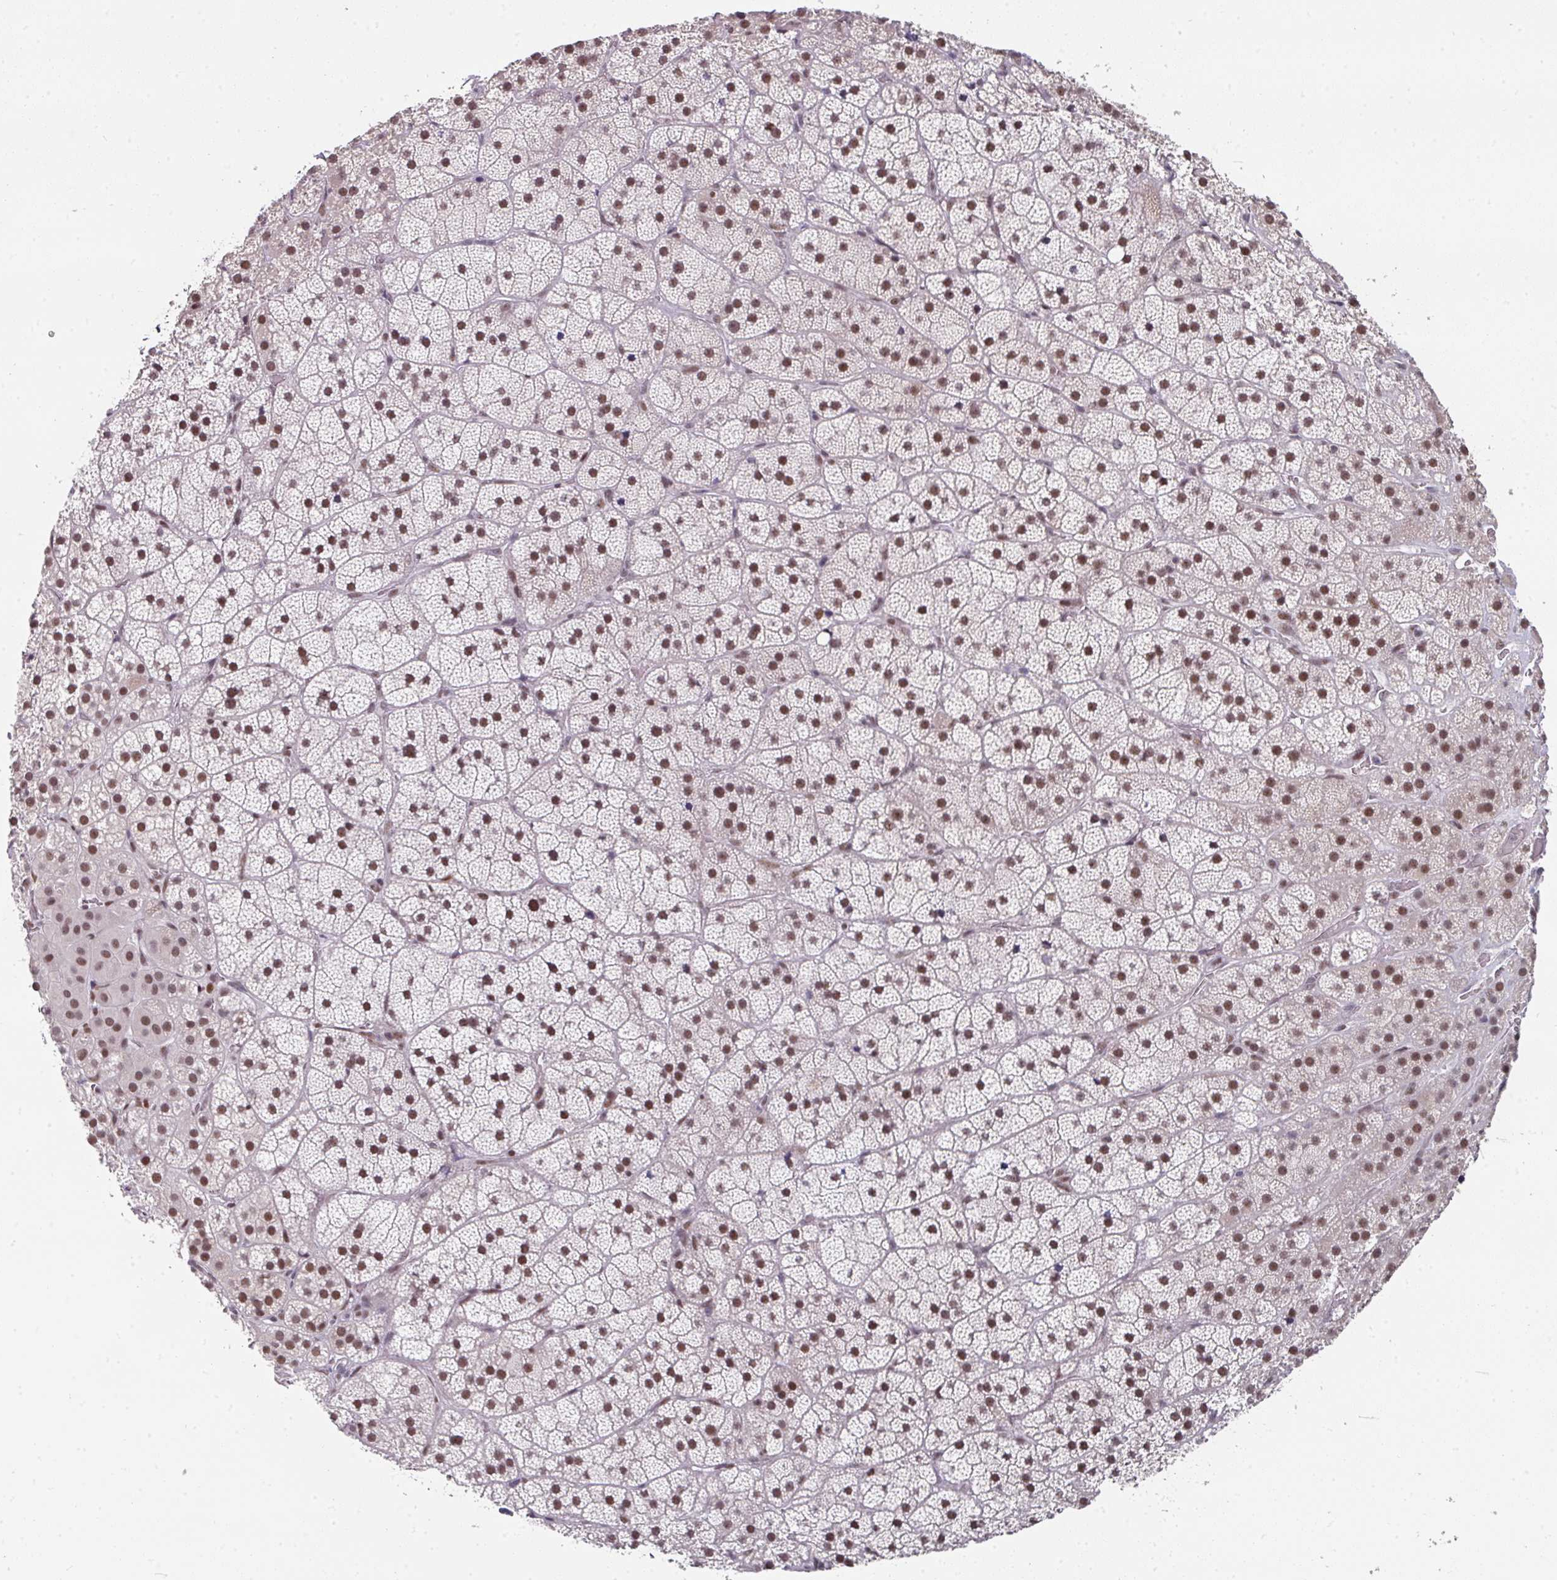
{"staining": {"intensity": "moderate", "quantity": ">75%", "location": "nuclear"}, "tissue": "adrenal gland", "cell_type": "Glandular cells", "image_type": "normal", "snomed": [{"axis": "morphology", "description": "Normal tissue, NOS"}, {"axis": "topography", "description": "Adrenal gland"}], "caption": "This is a histology image of immunohistochemistry (IHC) staining of normal adrenal gland, which shows moderate staining in the nuclear of glandular cells.", "gene": "ENSG00000283782", "patient": {"sex": "male", "age": 57}}